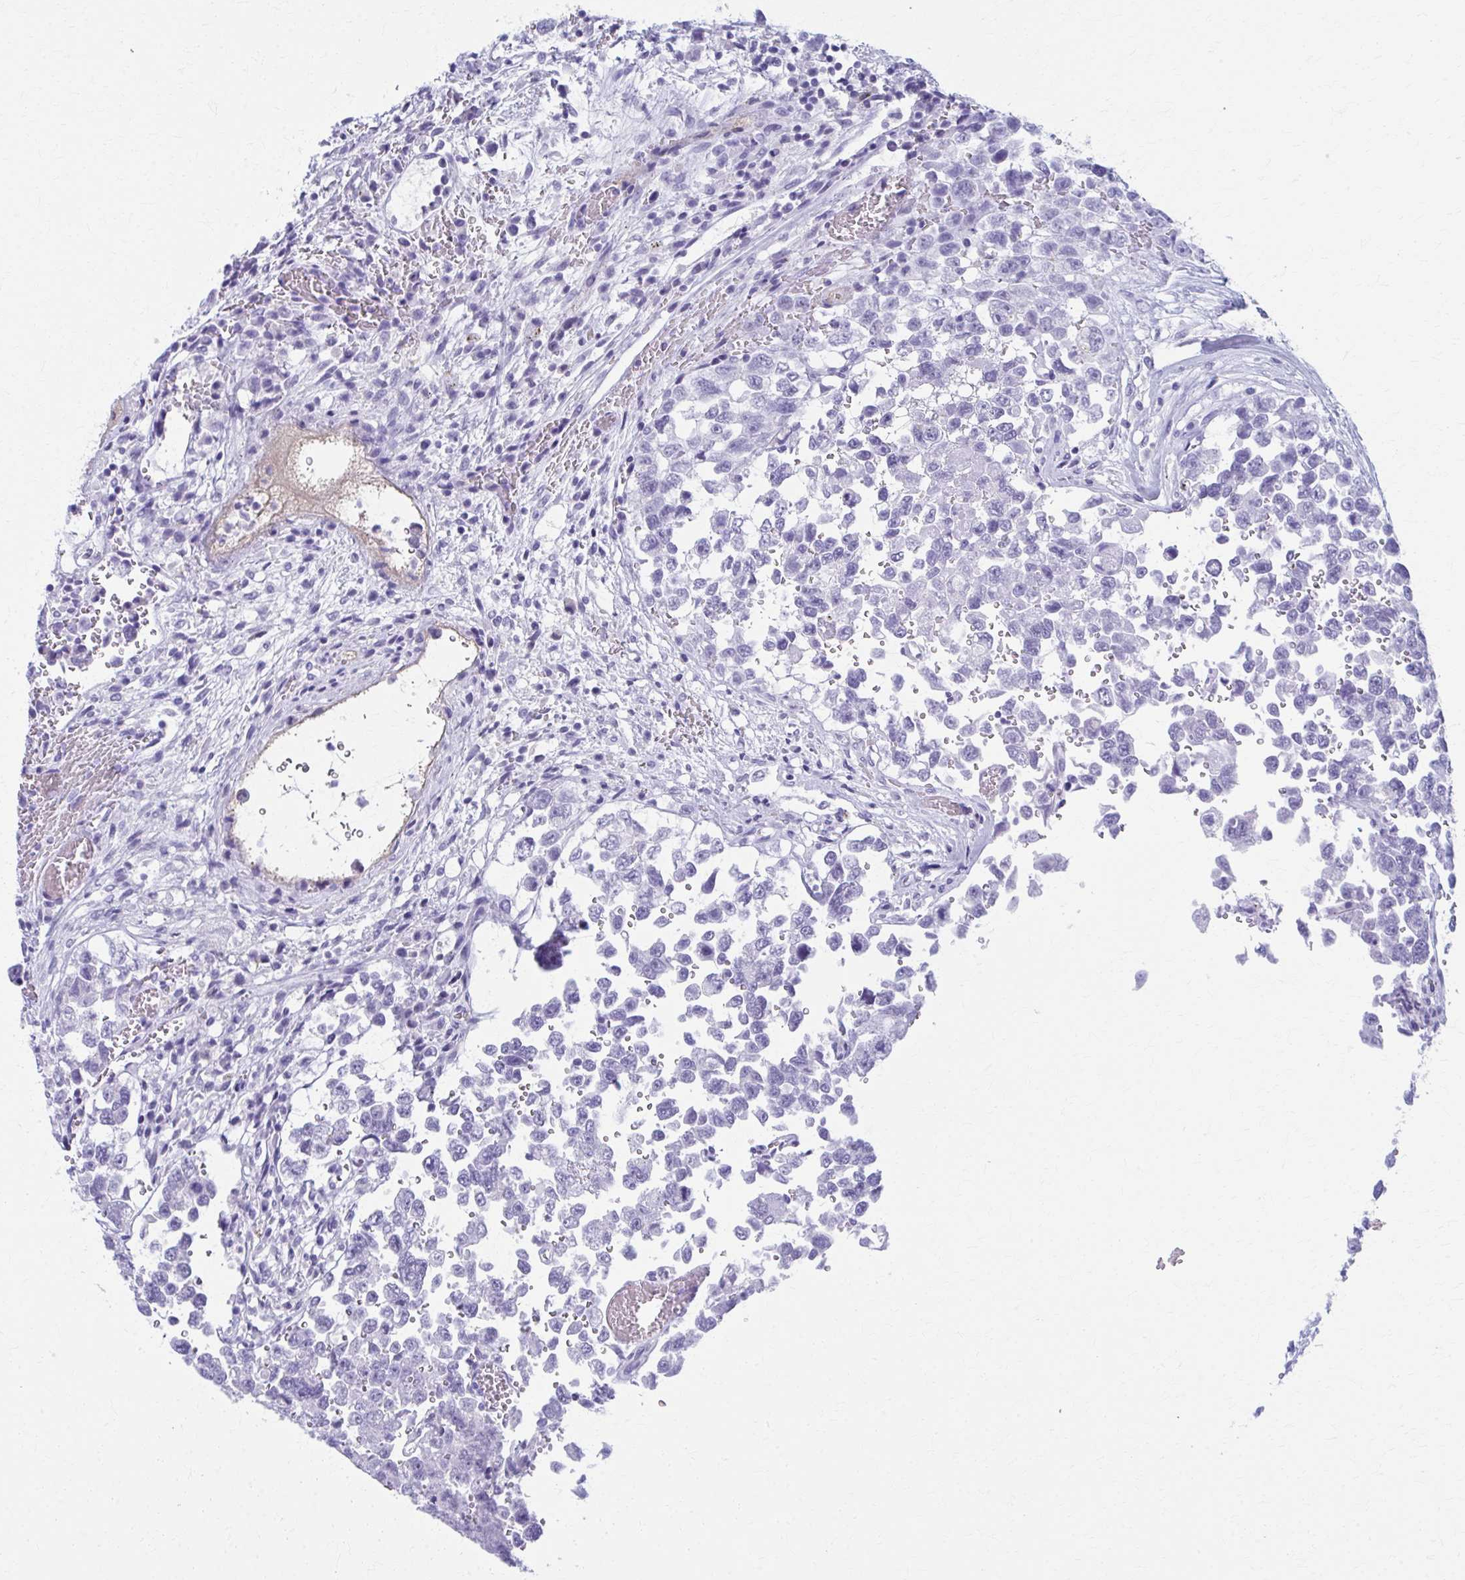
{"staining": {"intensity": "negative", "quantity": "none", "location": "none"}, "tissue": "testis cancer", "cell_type": "Tumor cells", "image_type": "cancer", "snomed": [{"axis": "morphology", "description": "Carcinoma, Embryonal, NOS"}, {"axis": "topography", "description": "Testis"}], "caption": "An image of testis embryonal carcinoma stained for a protein shows no brown staining in tumor cells. (Stains: DAB IHC with hematoxylin counter stain, Microscopy: brightfield microscopy at high magnification).", "gene": "MPLKIP", "patient": {"sex": "male", "age": 18}}